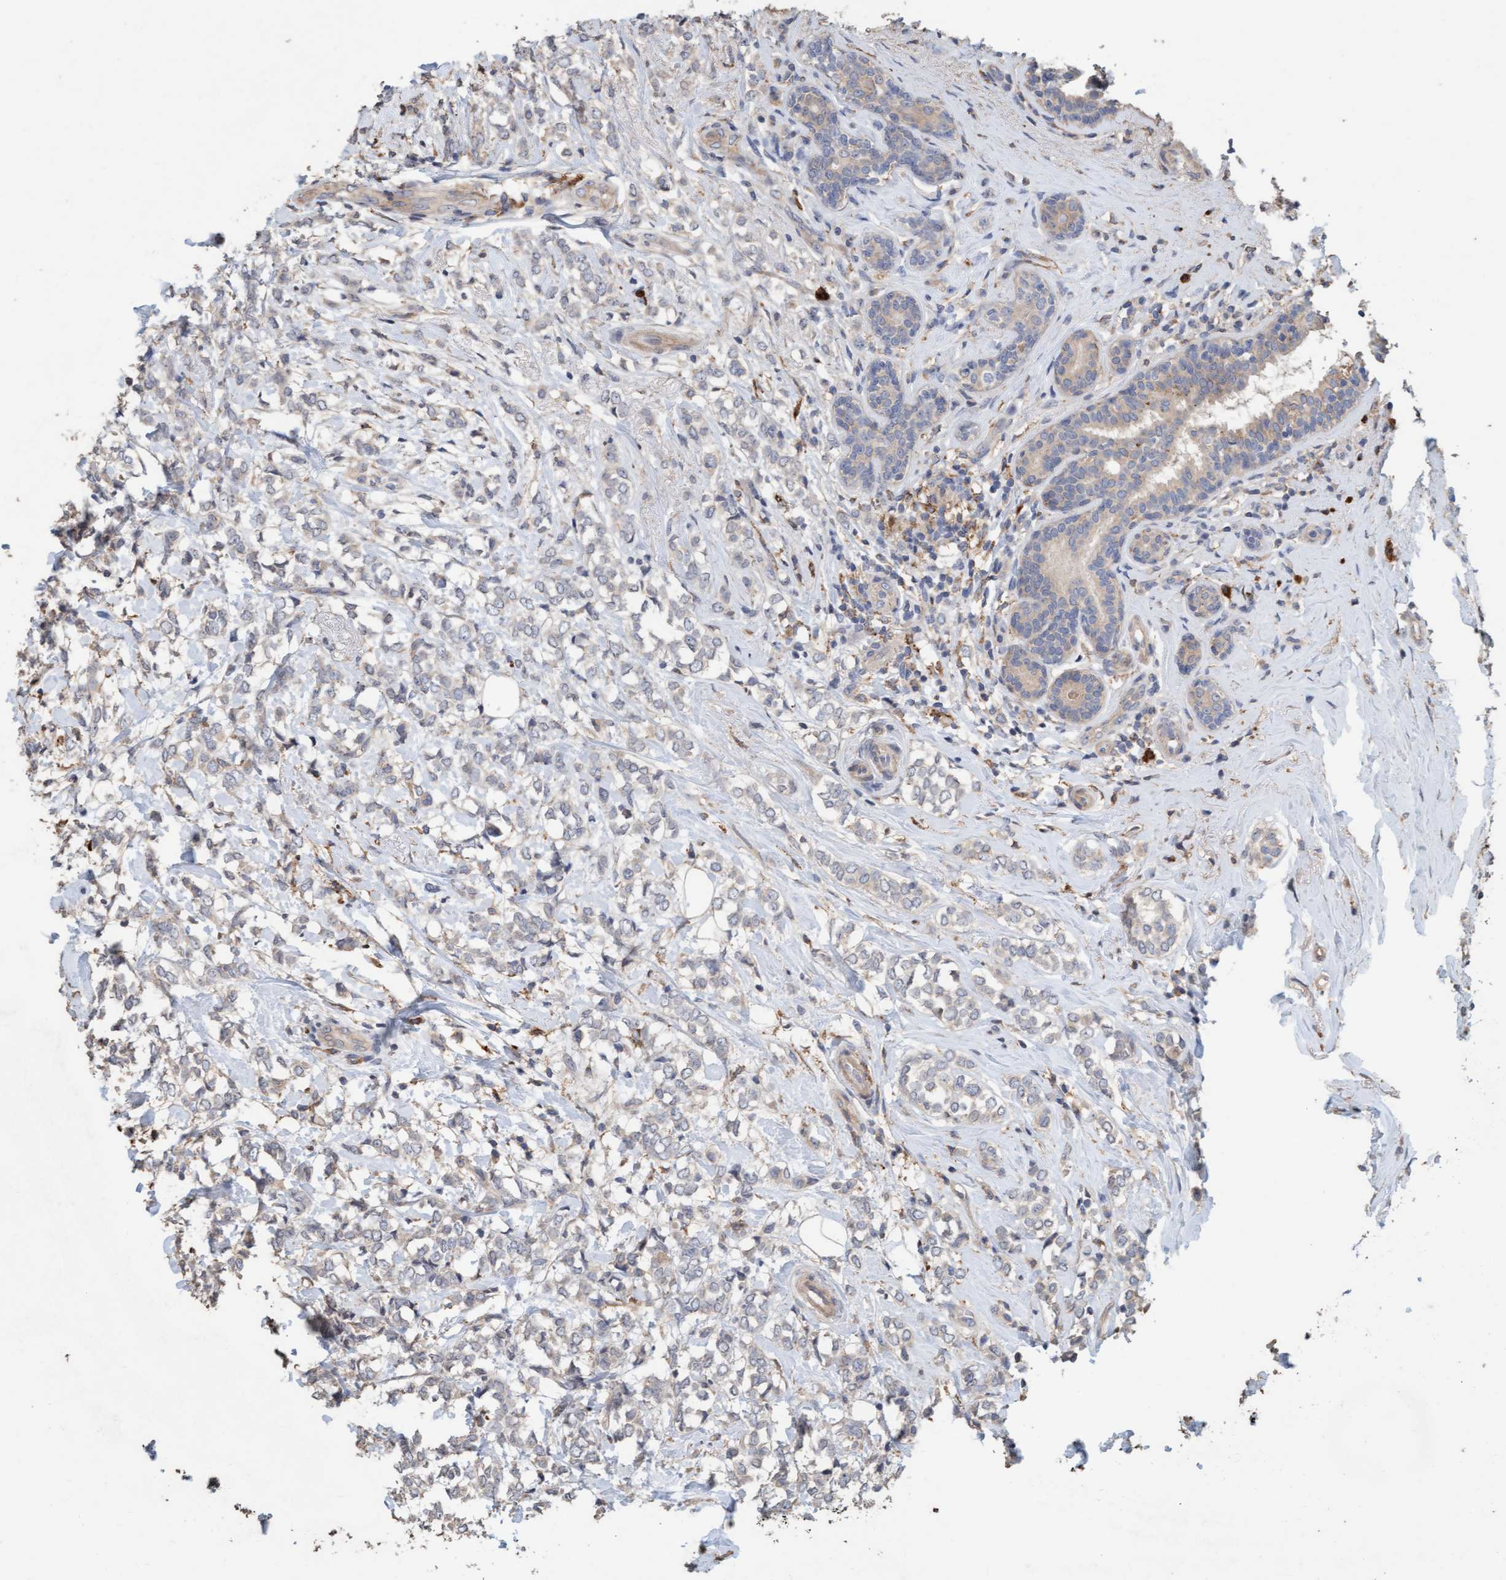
{"staining": {"intensity": "negative", "quantity": "none", "location": "none"}, "tissue": "breast cancer", "cell_type": "Tumor cells", "image_type": "cancer", "snomed": [{"axis": "morphology", "description": "Normal tissue, NOS"}, {"axis": "morphology", "description": "Lobular carcinoma"}, {"axis": "topography", "description": "Breast"}], "caption": "Immunohistochemical staining of breast cancer demonstrates no significant expression in tumor cells.", "gene": "LONRF1", "patient": {"sex": "female", "age": 47}}